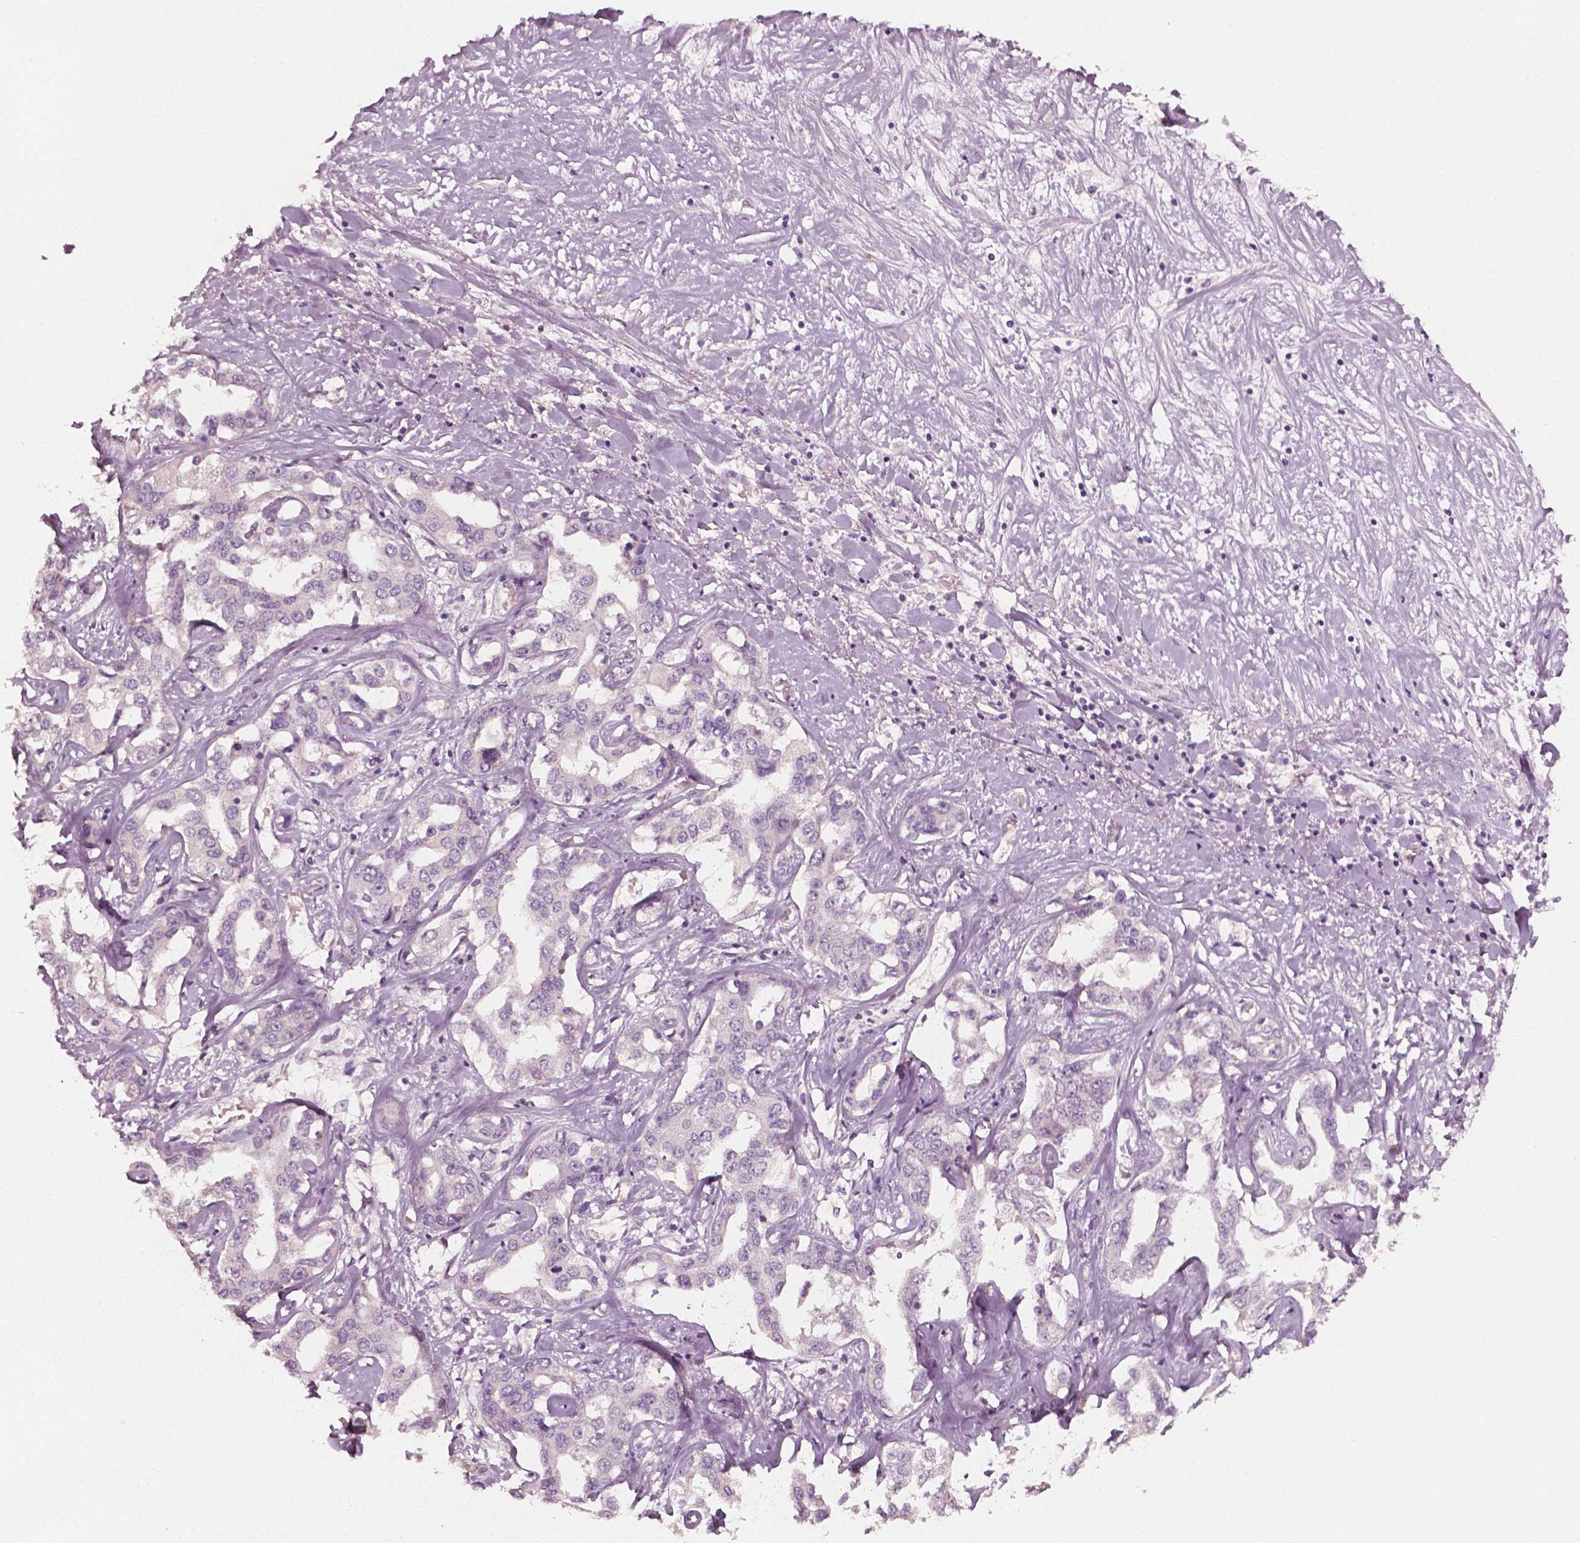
{"staining": {"intensity": "negative", "quantity": "none", "location": "none"}, "tissue": "liver cancer", "cell_type": "Tumor cells", "image_type": "cancer", "snomed": [{"axis": "morphology", "description": "Cholangiocarcinoma"}, {"axis": "topography", "description": "Liver"}], "caption": "Immunohistochemistry (IHC) histopathology image of neoplastic tissue: human cholangiocarcinoma (liver) stained with DAB displays no significant protein staining in tumor cells.", "gene": "PLA2R1", "patient": {"sex": "male", "age": 59}}